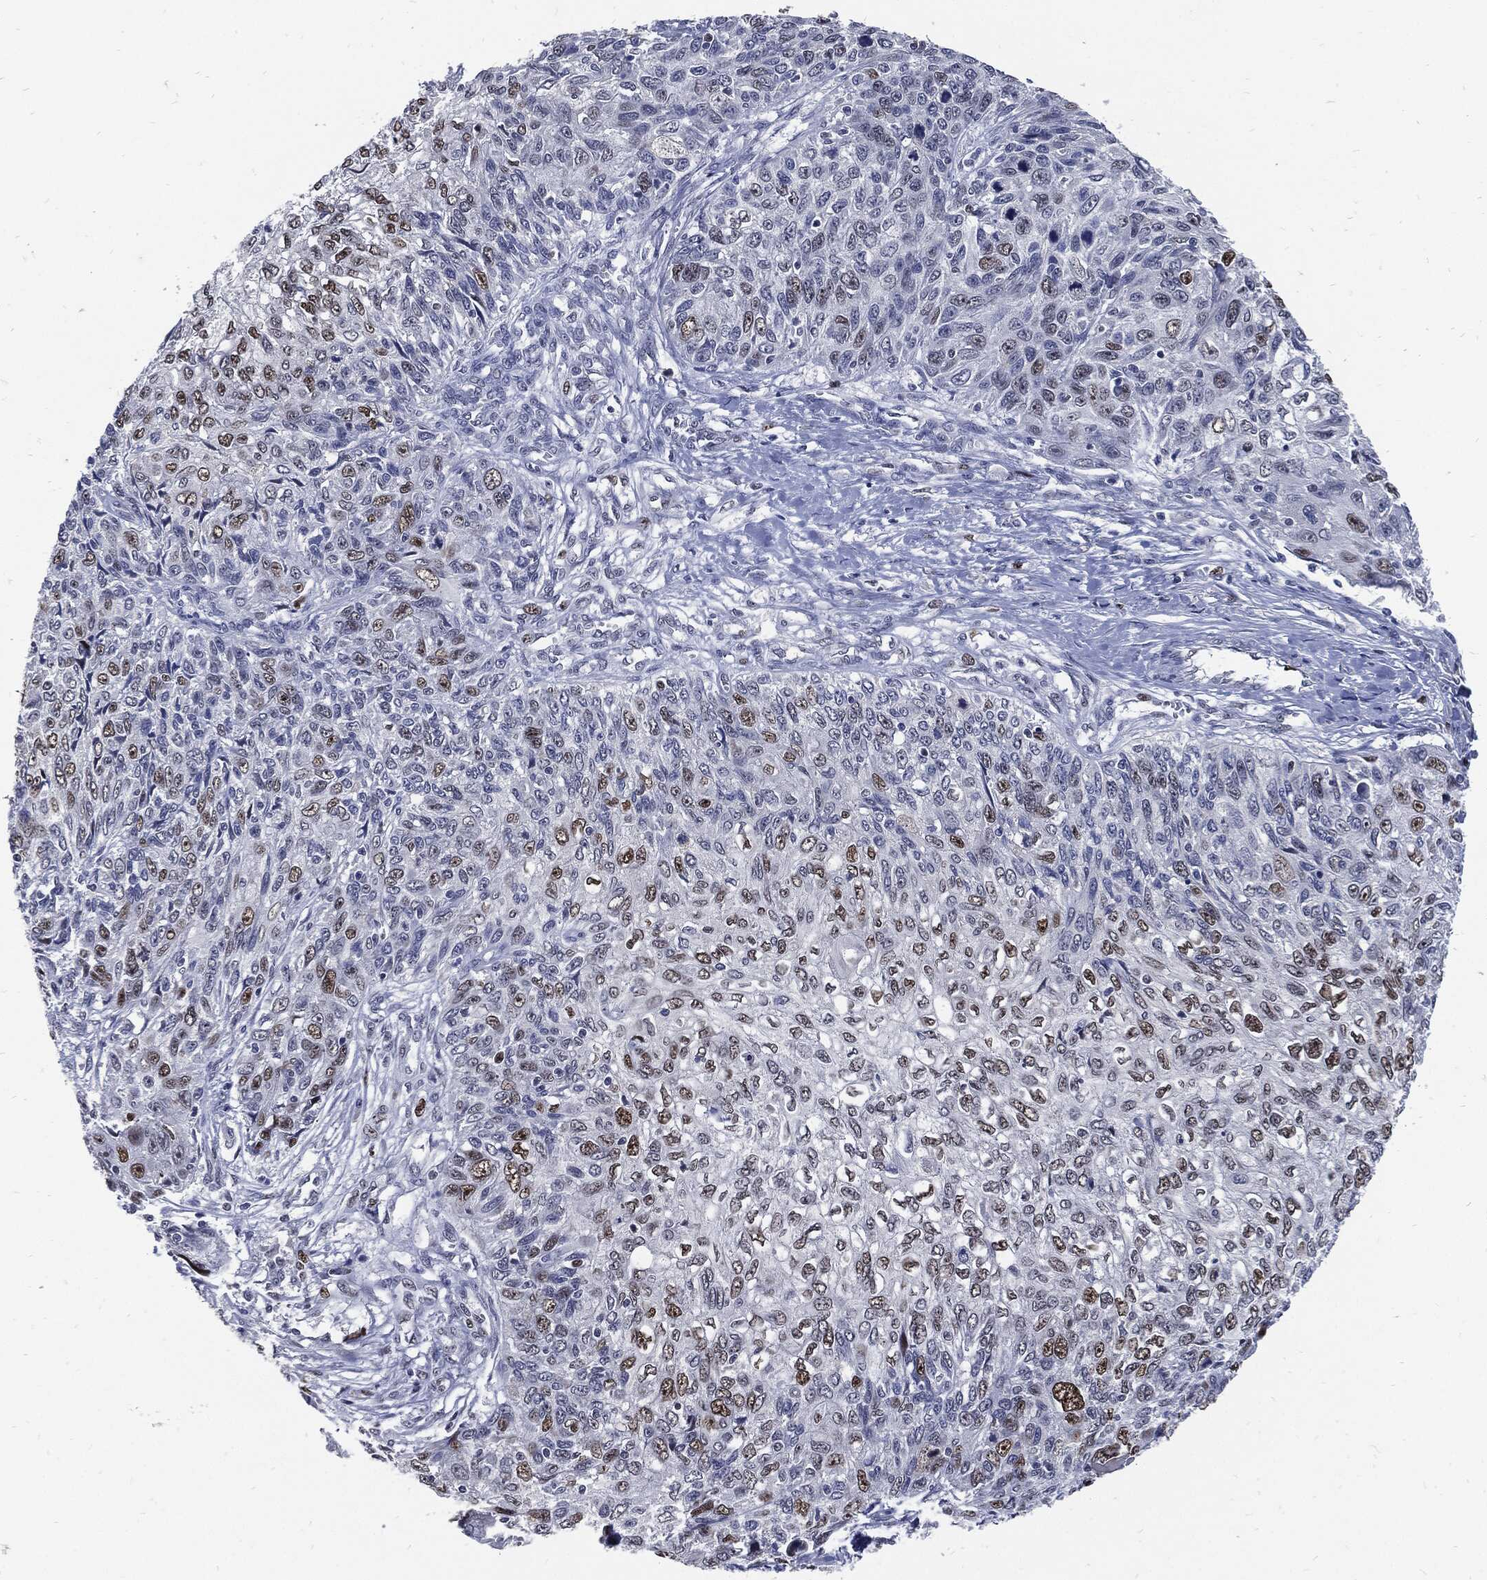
{"staining": {"intensity": "moderate", "quantity": "<25%", "location": "nuclear"}, "tissue": "skin cancer", "cell_type": "Tumor cells", "image_type": "cancer", "snomed": [{"axis": "morphology", "description": "Squamous cell carcinoma, NOS"}, {"axis": "topography", "description": "Skin"}], "caption": "IHC photomicrograph of neoplastic tissue: human squamous cell carcinoma (skin) stained using IHC exhibits low levels of moderate protein expression localized specifically in the nuclear of tumor cells, appearing as a nuclear brown color.", "gene": "NBN", "patient": {"sex": "male", "age": 92}}